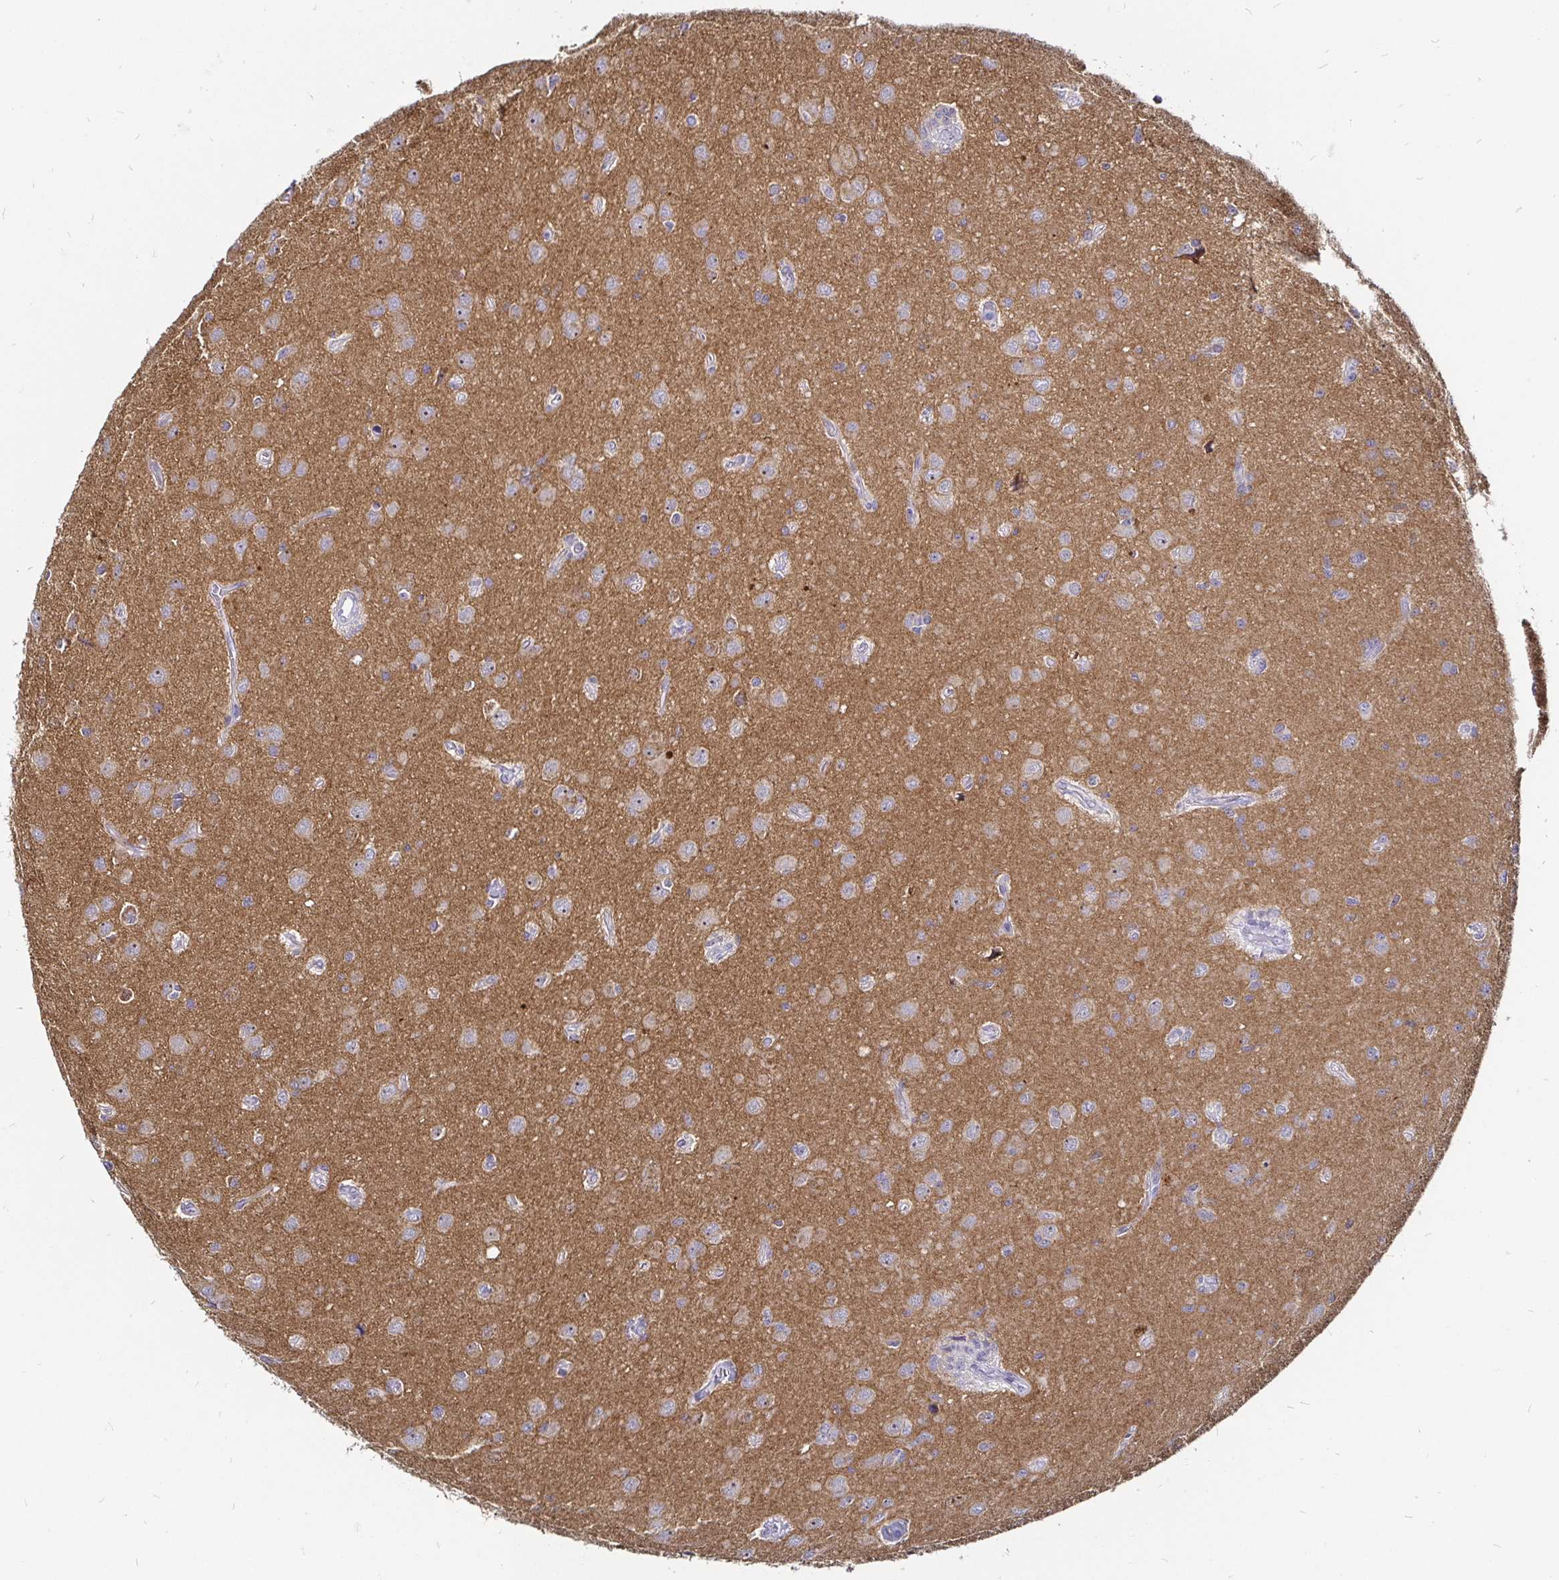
{"staining": {"intensity": "weak", "quantity": "25%-75%", "location": "cytoplasmic/membranous,nuclear"}, "tissue": "glioma", "cell_type": "Tumor cells", "image_type": "cancer", "snomed": [{"axis": "morphology", "description": "Glioma, malignant, High grade"}, {"axis": "topography", "description": "Brain"}], "caption": "Protein expression analysis of human glioma reveals weak cytoplasmic/membranous and nuclear expression in about 25%-75% of tumor cells. (Stains: DAB (3,3'-diaminobenzidine) in brown, nuclei in blue, Microscopy: brightfield microscopy at high magnification).", "gene": "FAIM2", "patient": {"sex": "male", "age": 67}}